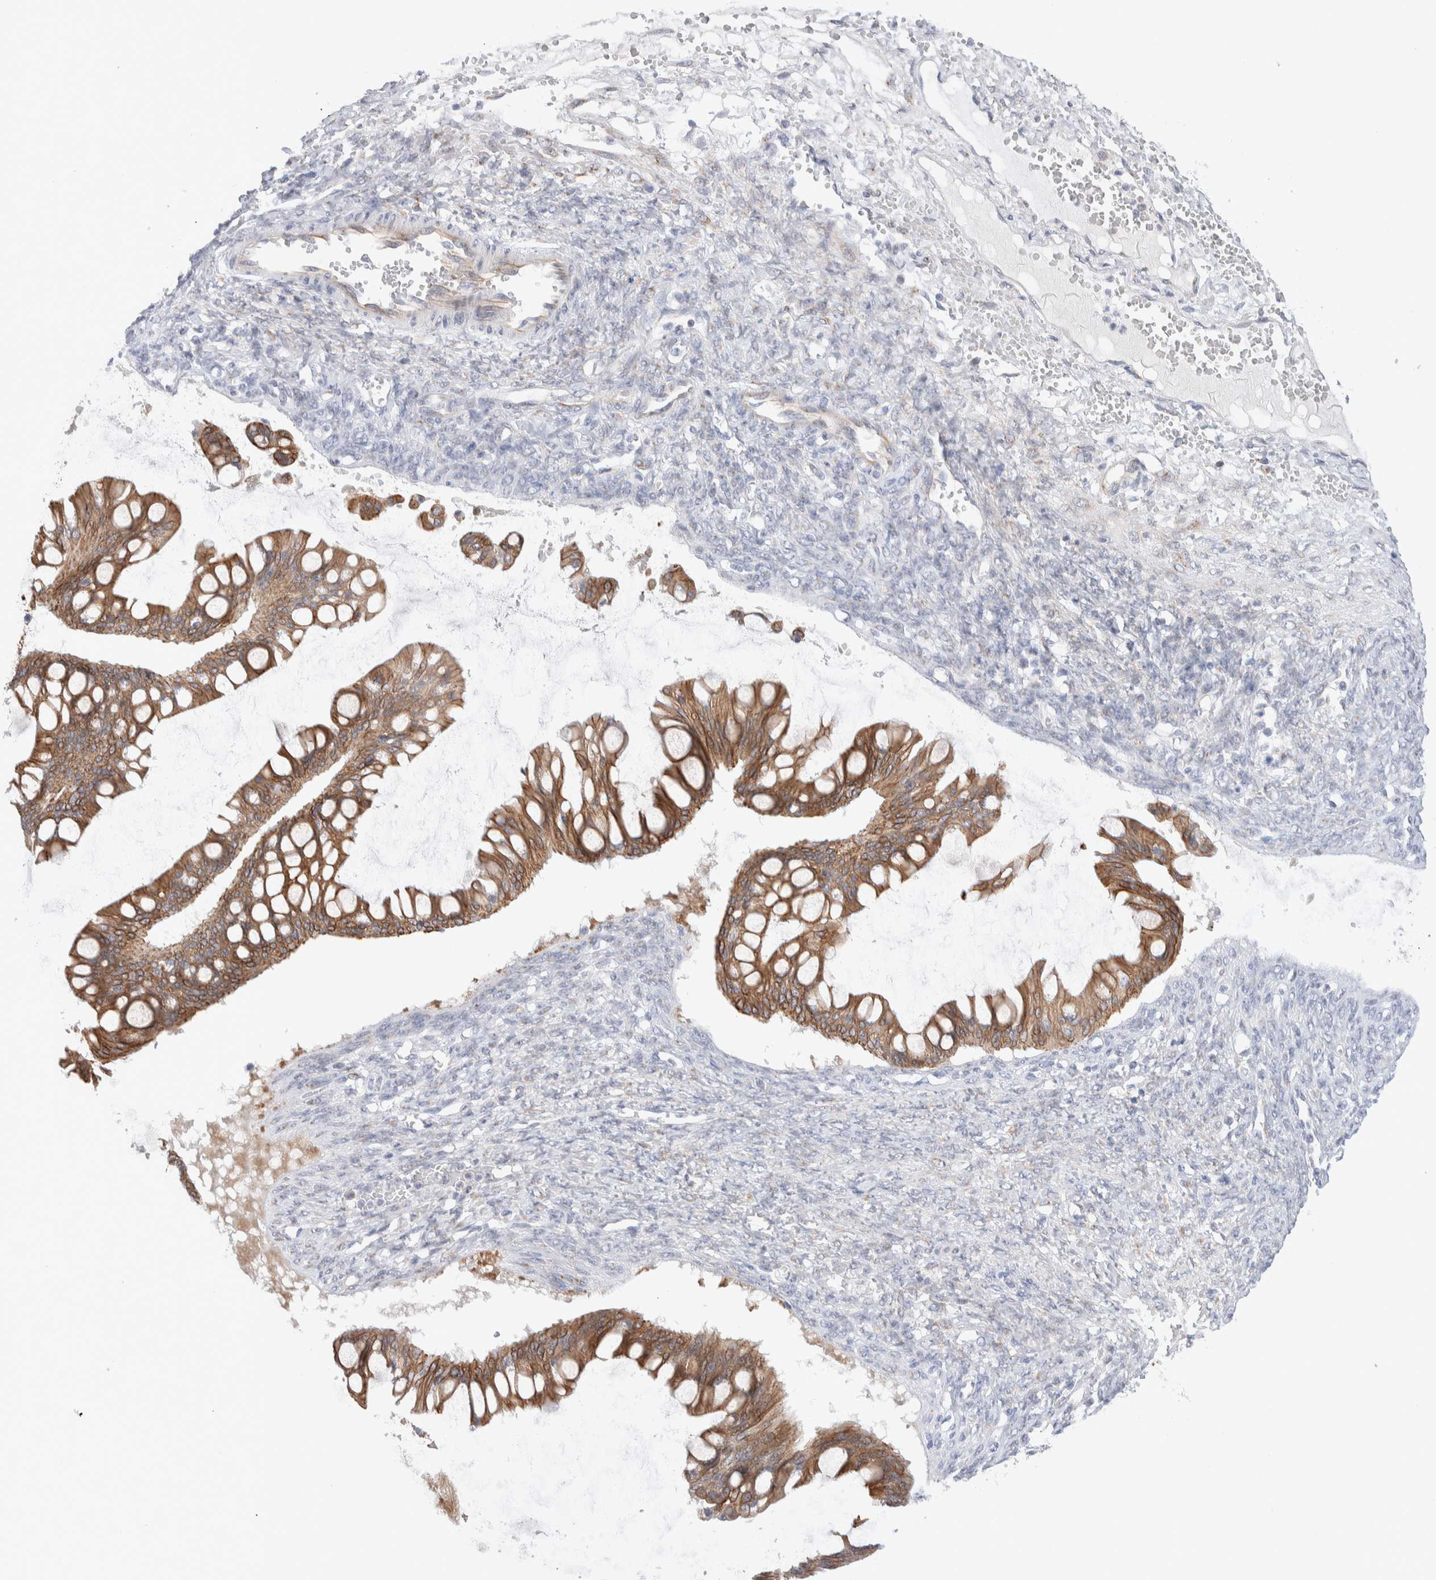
{"staining": {"intensity": "moderate", "quantity": ">75%", "location": "cytoplasmic/membranous"}, "tissue": "ovarian cancer", "cell_type": "Tumor cells", "image_type": "cancer", "snomed": [{"axis": "morphology", "description": "Cystadenocarcinoma, mucinous, NOS"}, {"axis": "topography", "description": "Ovary"}], "caption": "Immunohistochemistry of ovarian mucinous cystadenocarcinoma exhibits medium levels of moderate cytoplasmic/membranous expression in about >75% of tumor cells.", "gene": "C1orf112", "patient": {"sex": "female", "age": 73}}